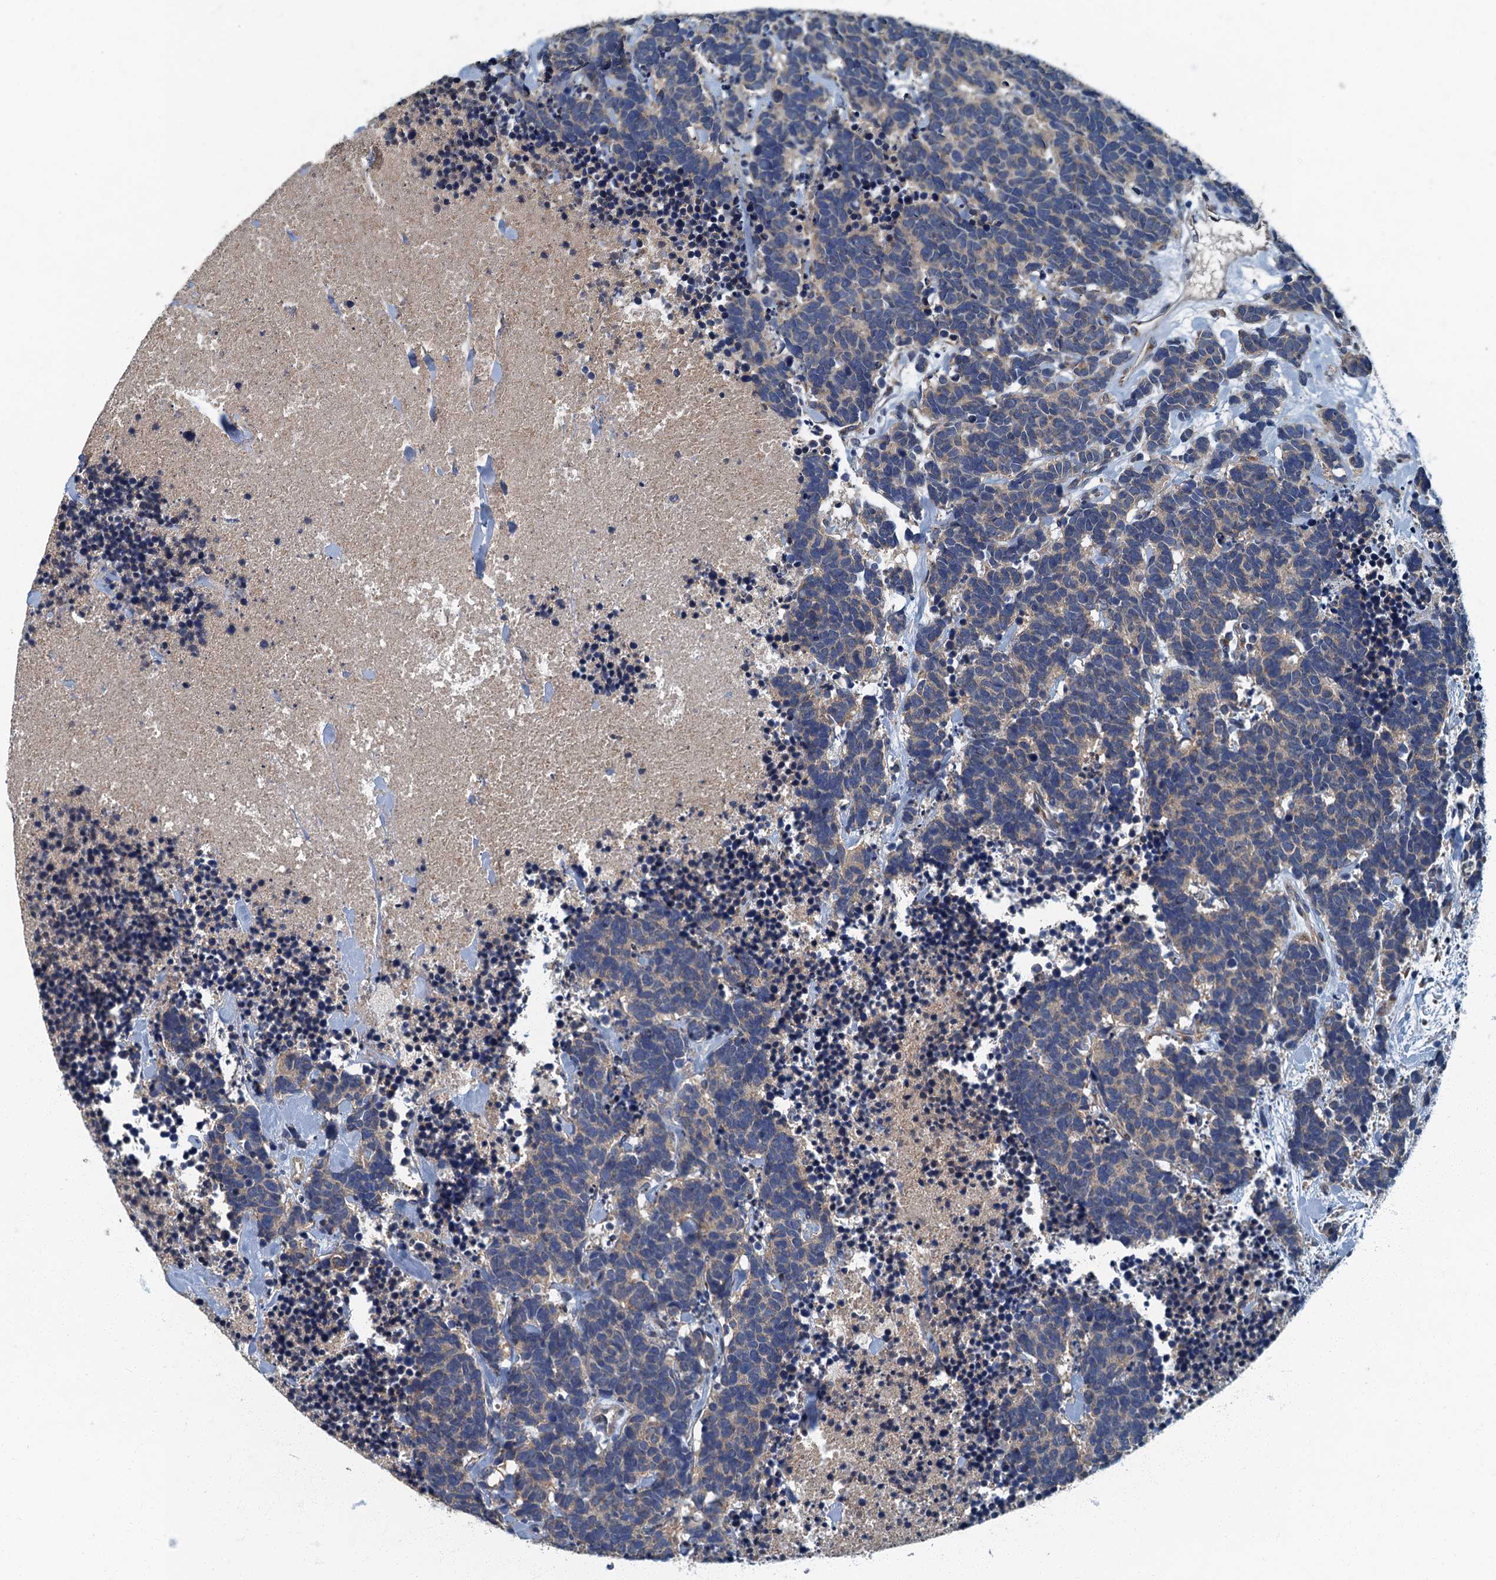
{"staining": {"intensity": "negative", "quantity": "none", "location": "none"}, "tissue": "carcinoid", "cell_type": "Tumor cells", "image_type": "cancer", "snomed": [{"axis": "morphology", "description": "Carcinoma, NOS"}, {"axis": "morphology", "description": "Carcinoid, malignant, NOS"}, {"axis": "topography", "description": "Prostate"}], "caption": "Immunohistochemical staining of human carcinoma exhibits no significant expression in tumor cells. The staining was performed using DAB (3,3'-diaminobenzidine) to visualize the protein expression in brown, while the nuclei were stained in blue with hematoxylin (Magnification: 20x).", "gene": "DDX49", "patient": {"sex": "male", "age": 57}}